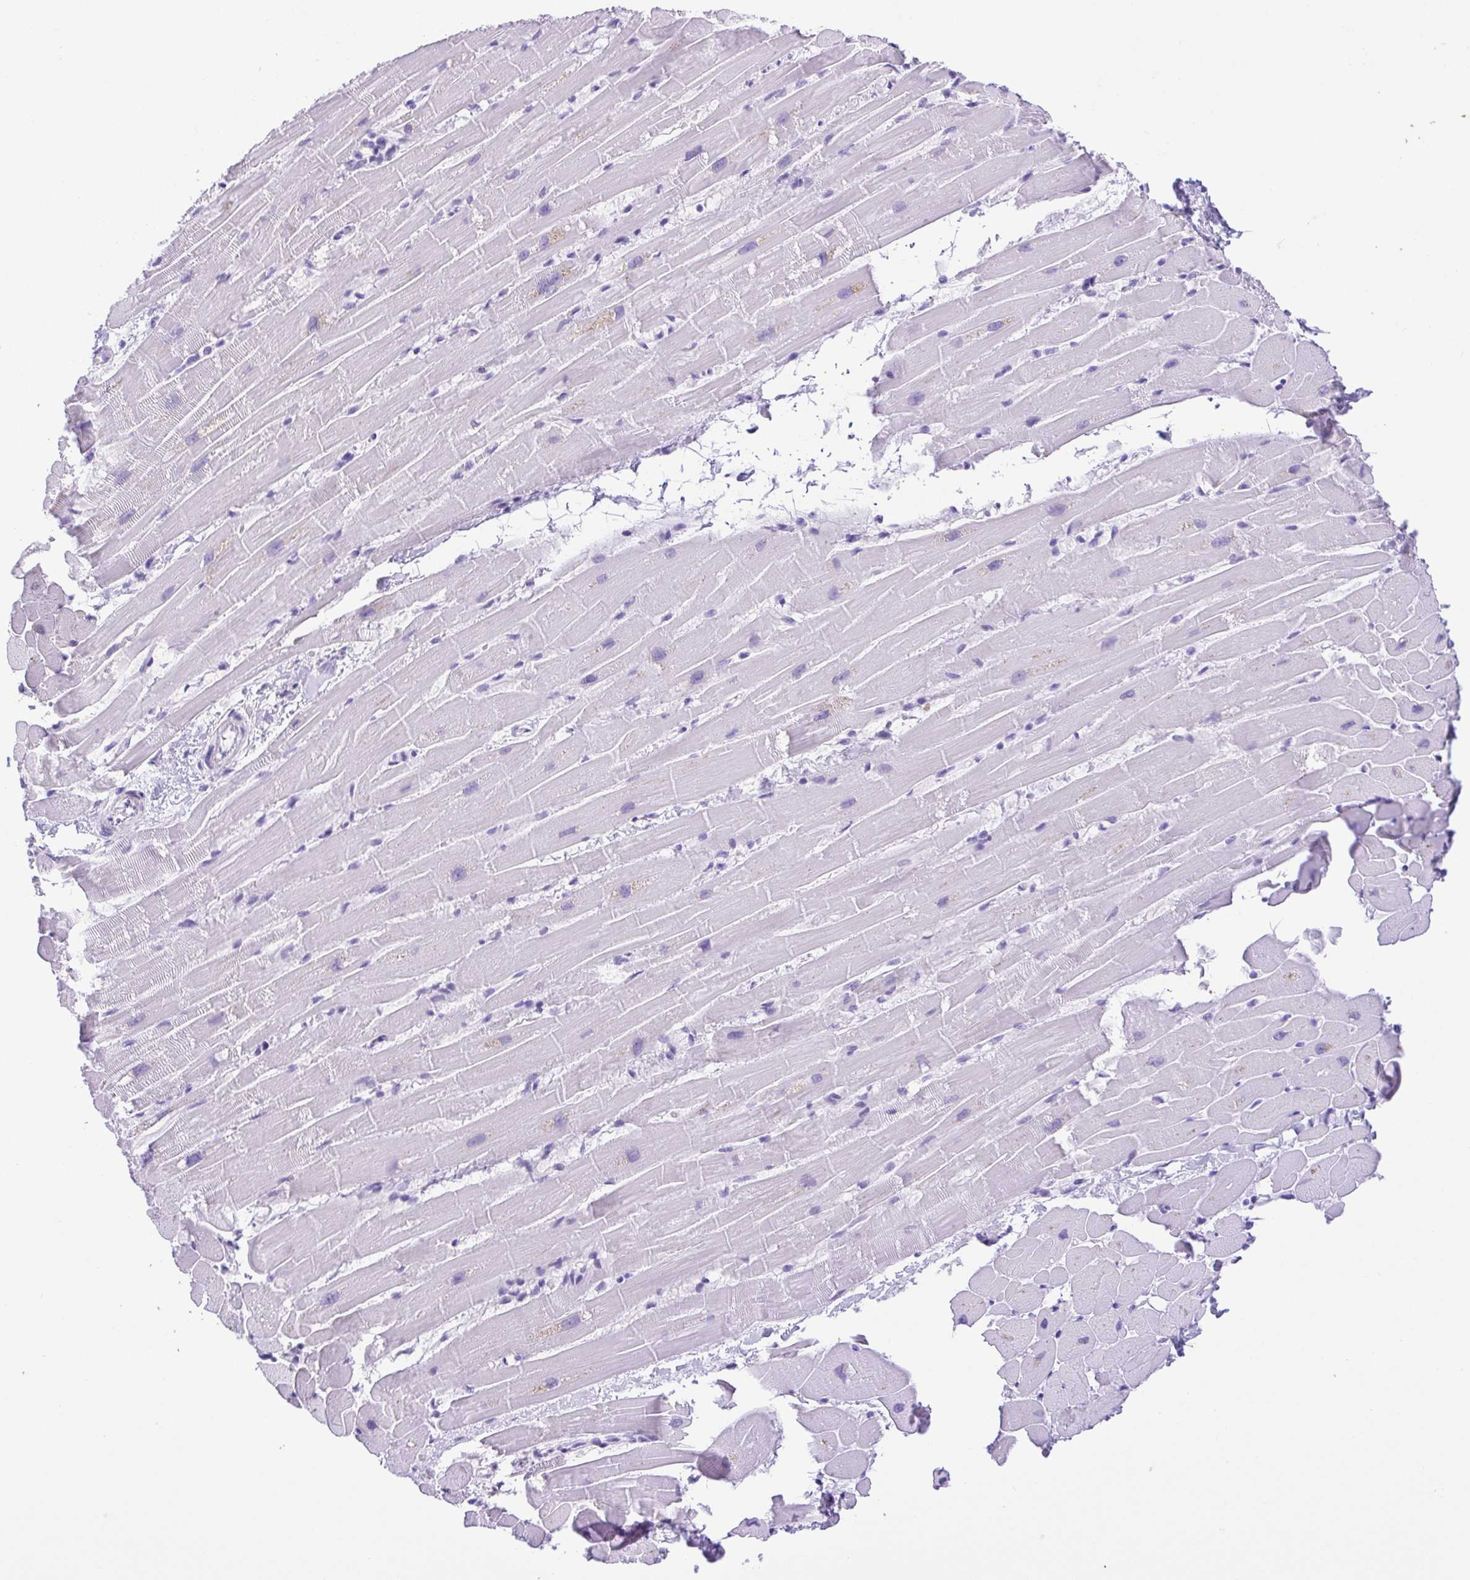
{"staining": {"intensity": "negative", "quantity": "none", "location": "none"}, "tissue": "heart muscle", "cell_type": "Cardiomyocytes", "image_type": "normal", "snomed": [{"axis": "morphology", "description": "Normal tissue, NOS"}, {"axis": "topography", "description": "Heart"}], "caption": "Heart muscle stained for a protein using IHC exhibits no expression cardiomyocytes.", "gene": "CDSN", "patient": {"sex": "male", "age": 37}}